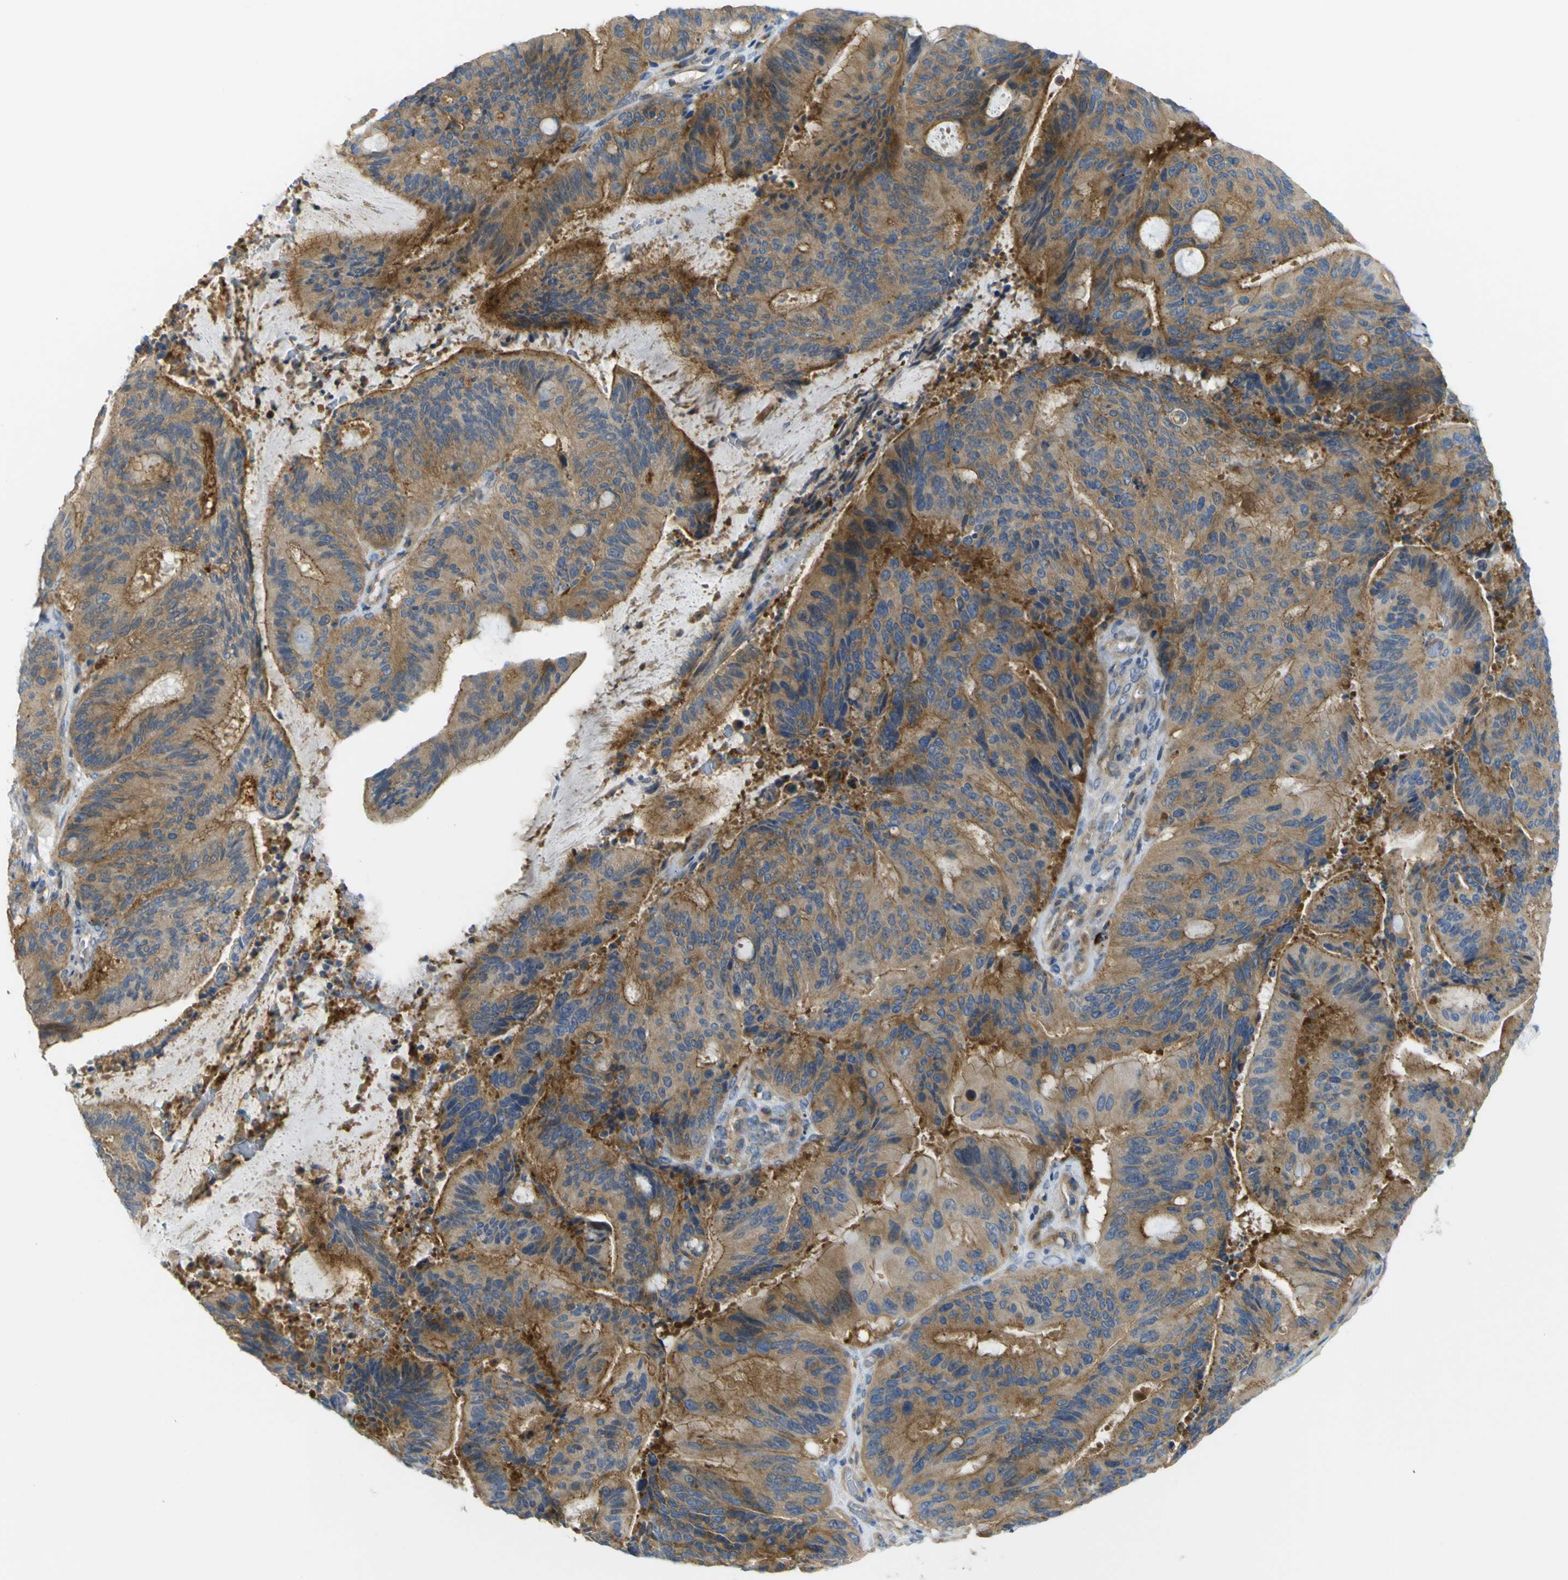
{"staining": {"intensity": "moderate", "quantity": ">75%", "location": "cytoplasmic/membranous"}, "tissue": "liver cancer", "cell_type": "Tumor cells", "image_type": "cancer", "snomed": [{"axis": "morphology", "description": "Cholangiocarcinoma"}, {"axis": "topography", "description": "Liver"}], "caption": "IHC image of liver cholangiocarcinoma stained for a protein (brown), which reveals medium levels of moderate cytoplasmic/membranous staining in about >75% of tumor cells.", "gene": "SYPL1", "patient": {"sex": "female", "age": 73}}